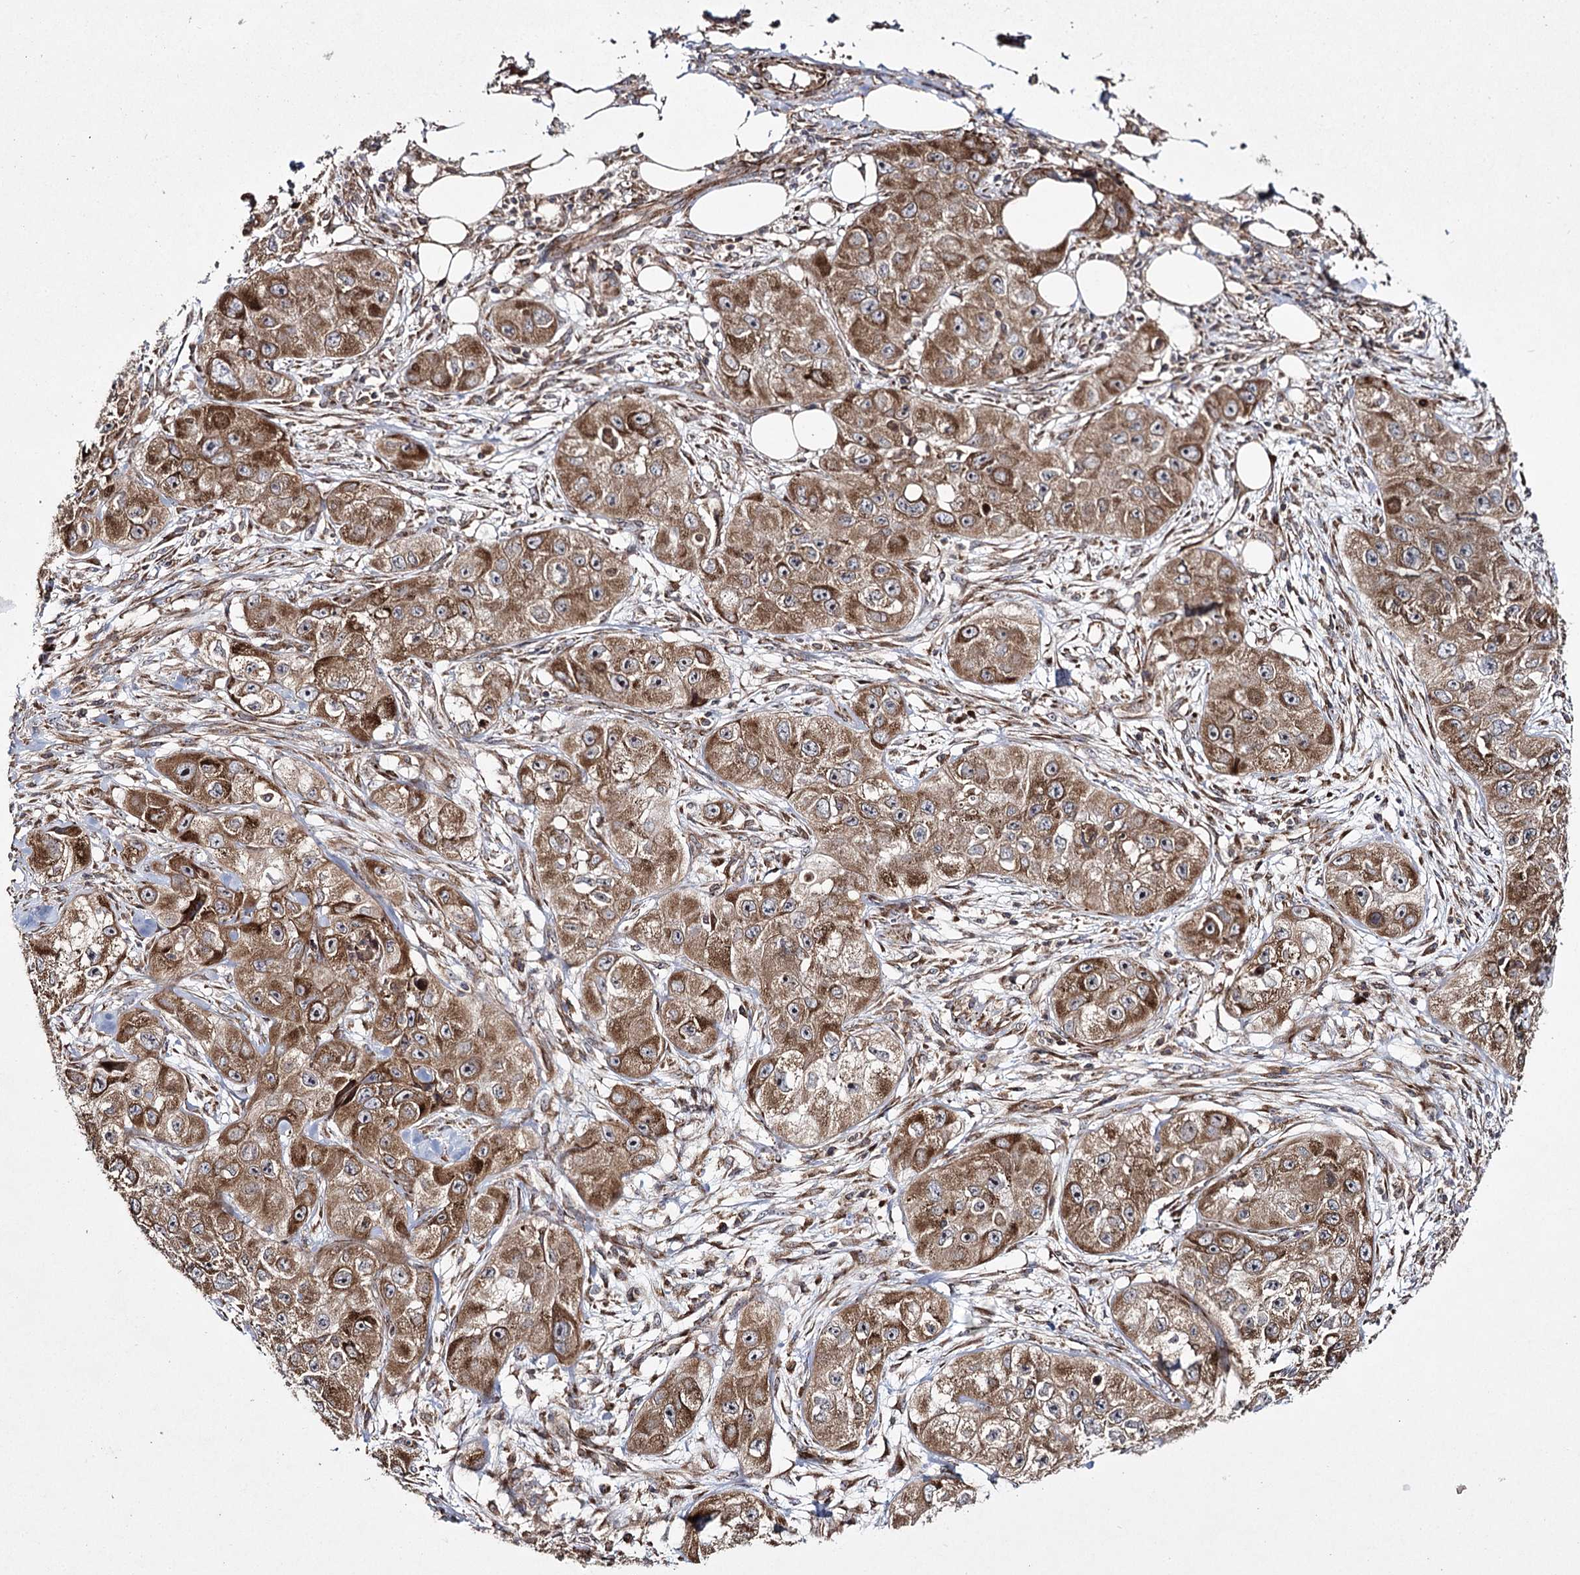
{"staining": {"intensity": "moderate", "quantity": ">75%", "location": "cytoplasmic/membranous"}, "tissue": "skin cancer", "cell_type": "Tumor cells", "image_type": "cancer", "snomed": [{"axis": "morphology", "description": "Squamous cell carcinoma, NOS"}, {"axis": "topography", "description": "Skin"}, {"axis": "topography", "description": "Subcutis"}], "caption": "This is an image of immunohistochemistry (IHC) staining of skin squamous cell carcinoma, which shows moderate staining in the cytoplasmic/membranous of tumor cells.", "gene": "HECTD2", "patient": {"sex": "male", "age": 73}}